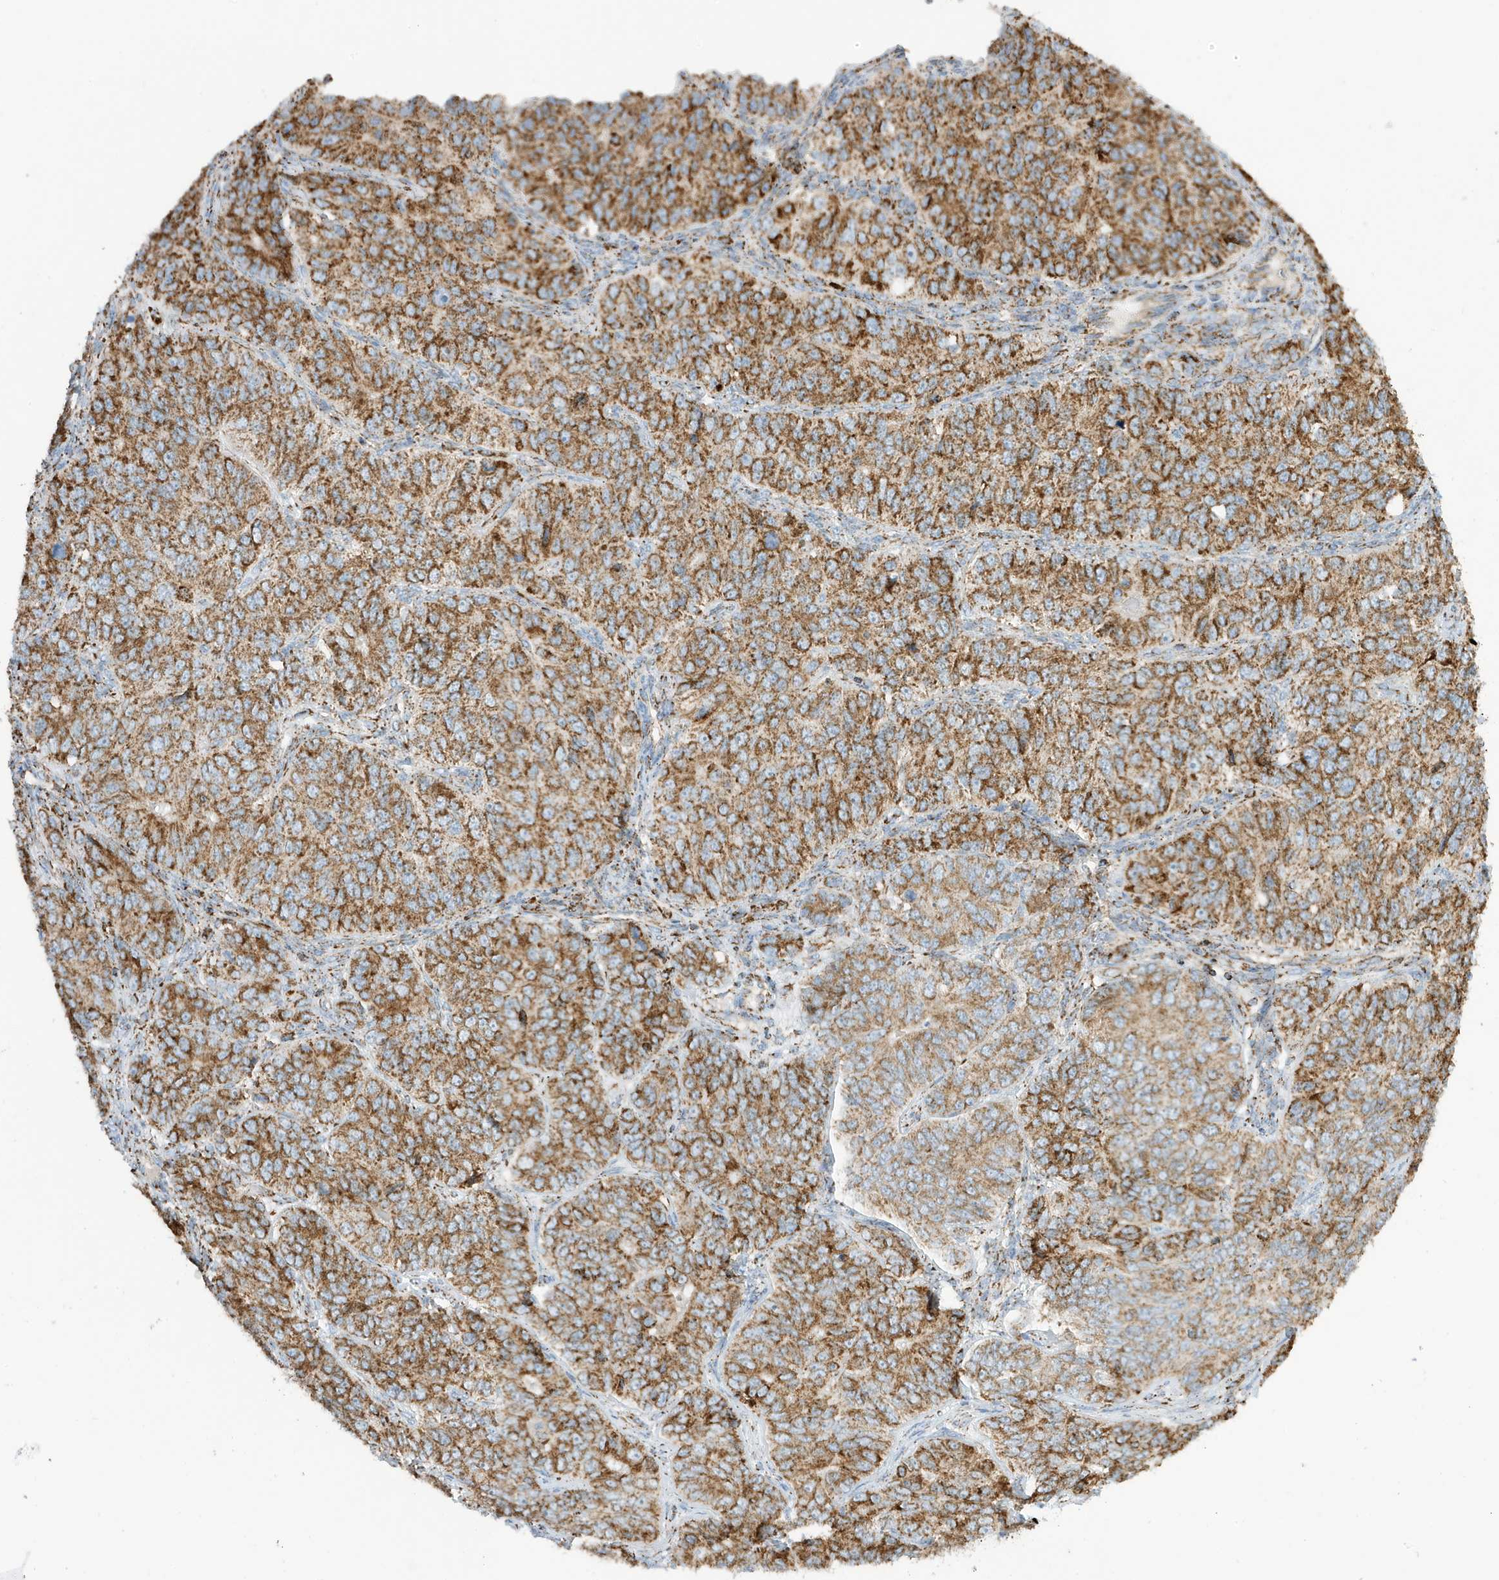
{"staining": {"intensity": "moderate", "quantity": ">75%", "location": "cytoplasmic/membranous"}, "tissue": "ovarian cancer", "cell_type": "Tumor cells", "image_type": "cancer", "snomed": [{"axis": "morphology", "description": "Carcinoma, endometroid"}, {"axis": "topography", "description": "Ovary"}], "caption": "Immunohistochemistry staining of ovarian cancer, which shows medium levels of moderate cytoplasmic/membranous staining in approximately >75% of tumor cells indicating moderate cytoplasmic/membranous protein positivity. The staining was performed using DAB (3,3'-diaminobenzidine) (brown) for protein detection and nuclei were counterstained in hematoxylin (blue).", "gene": "ATP5ME", "patient": {"sex": "female", "age": 51}}